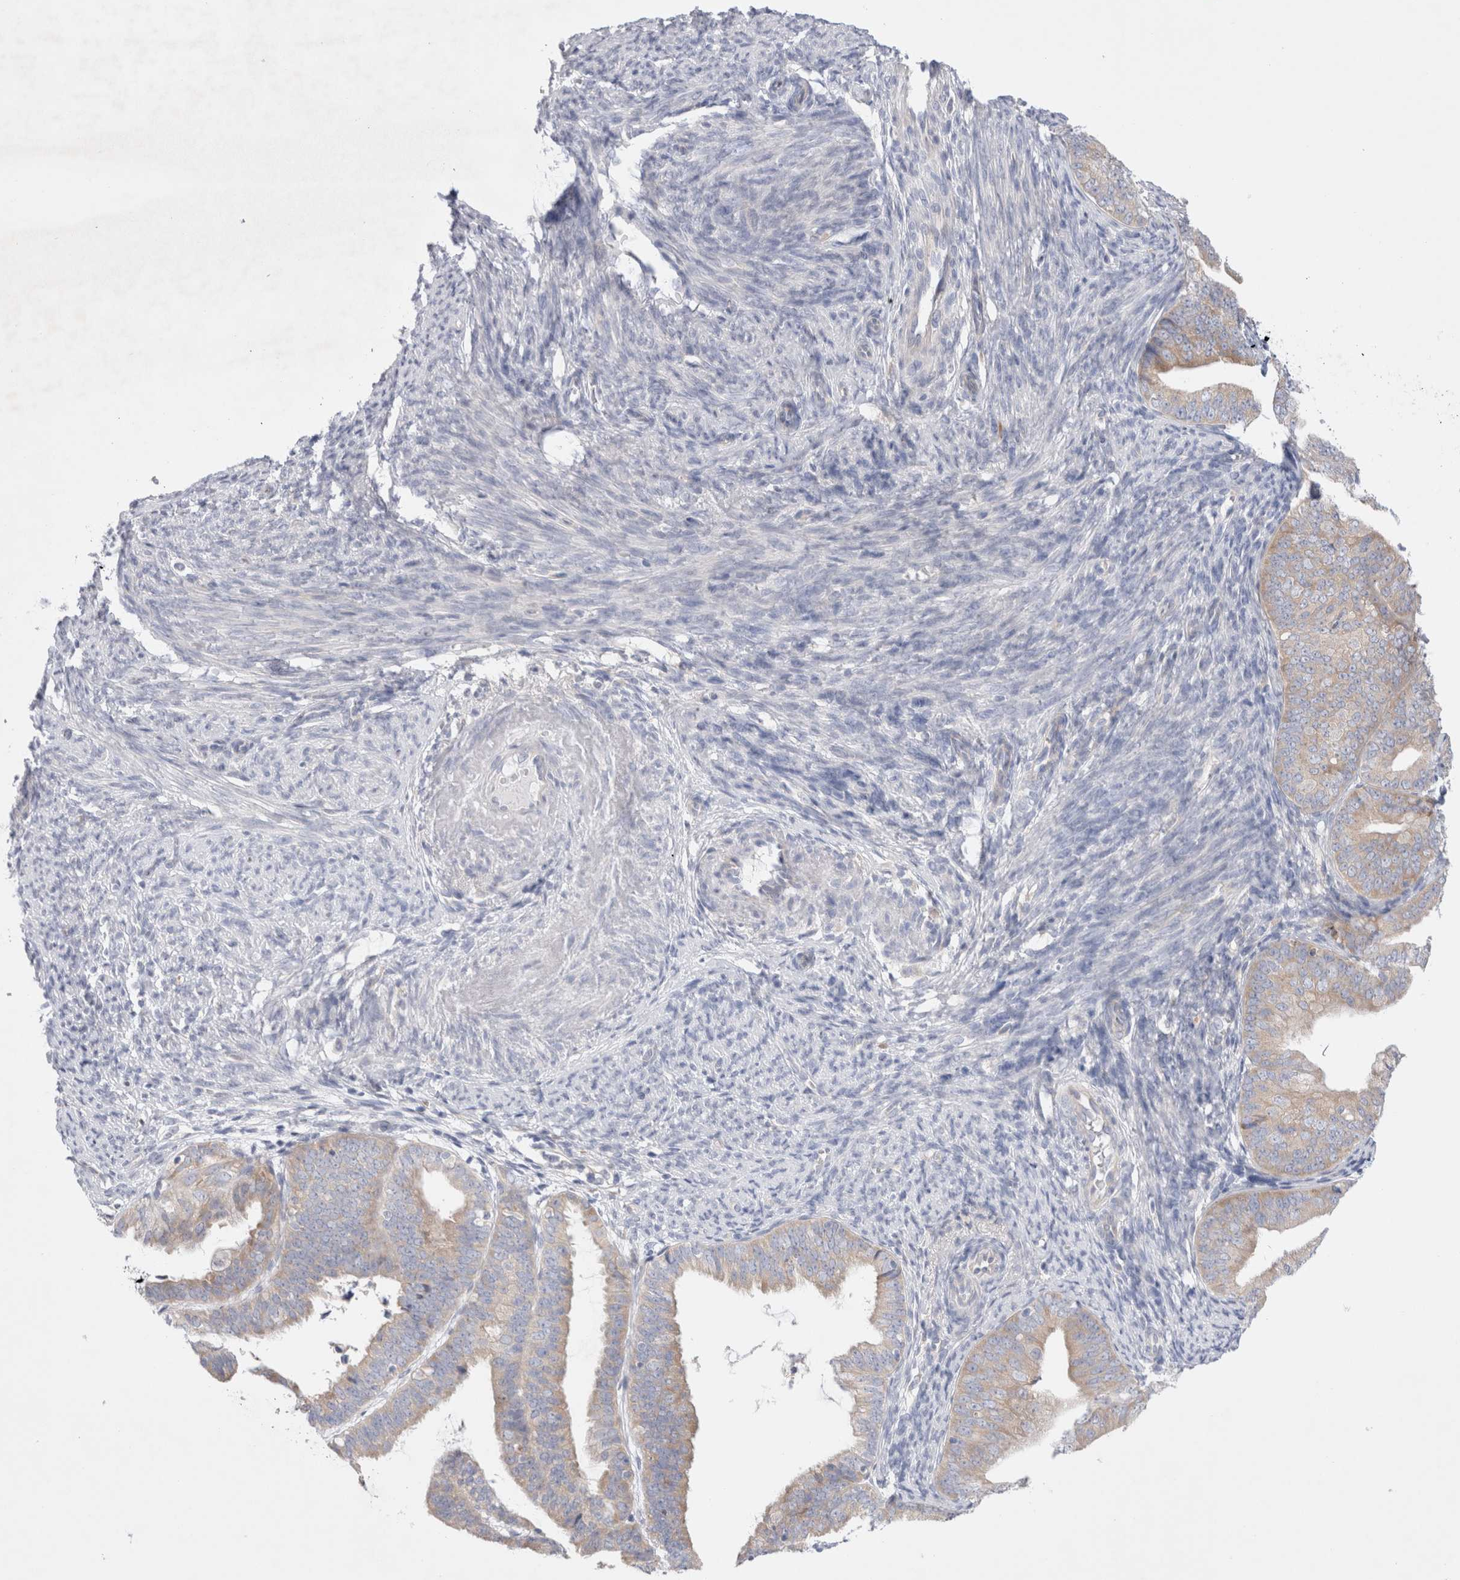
{"staining": {"intensity": "weak", "quantity": "25%-75%", "location": "cytoplasmic/membranous"}, "tissue": "endometrial cancer", "cell_type": "Tumor cells", "image_type": "cancer", "snomed": [{"axis": "morphology", "description": "Adenocarcinoma, NOS"}, {"axis": "topography", "description": "Endometrium"}], "caption": "An immunohistochemistry photomicrograph of tumor tissue is shown. Protein staining in brown labels weak cytoplasmic/membranous positivity in adenocarcinoma (endometrial) within tumor cells.", "gene": "RBM12B", "patient": {"sex": "female", "age": 63}}